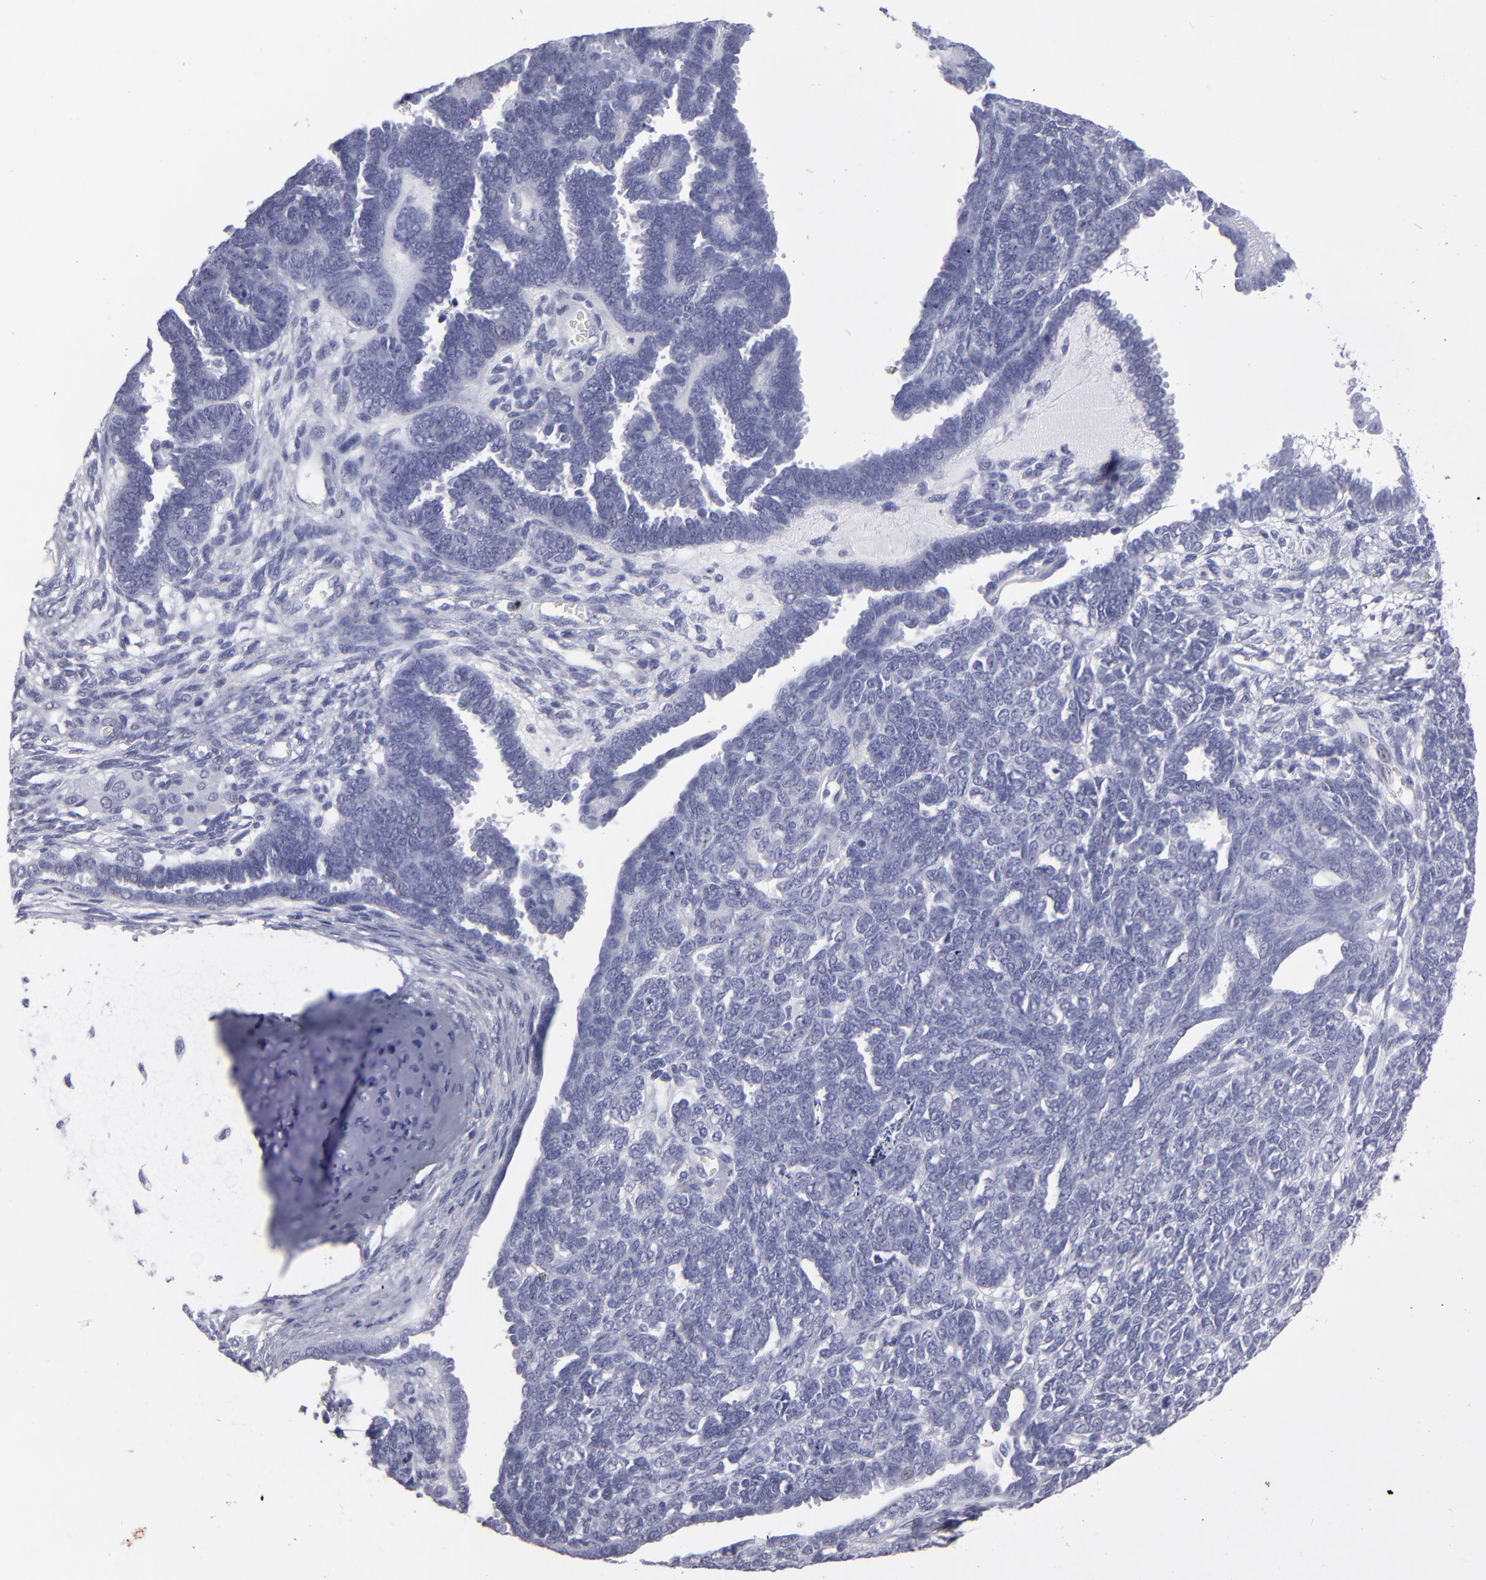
{"staining": {"intensity": "negative", "quantity": "none", "location": "none"}, "tissue": "endometrial cancer", "cell_type": "Tumor cells", "image_type": "cancer", "snomed": [{"axis": "morphology", "description": "Neoplasm, malignant, NOS"}, {"axis": "topography", "description": "Endometrium"}], "caption": "The micrograph displays no significant positivity in tumor cells of malignant neoplasm (endometrial).", "gene": "ALDOB", "patient": {"sex": "female", "age": 74}}